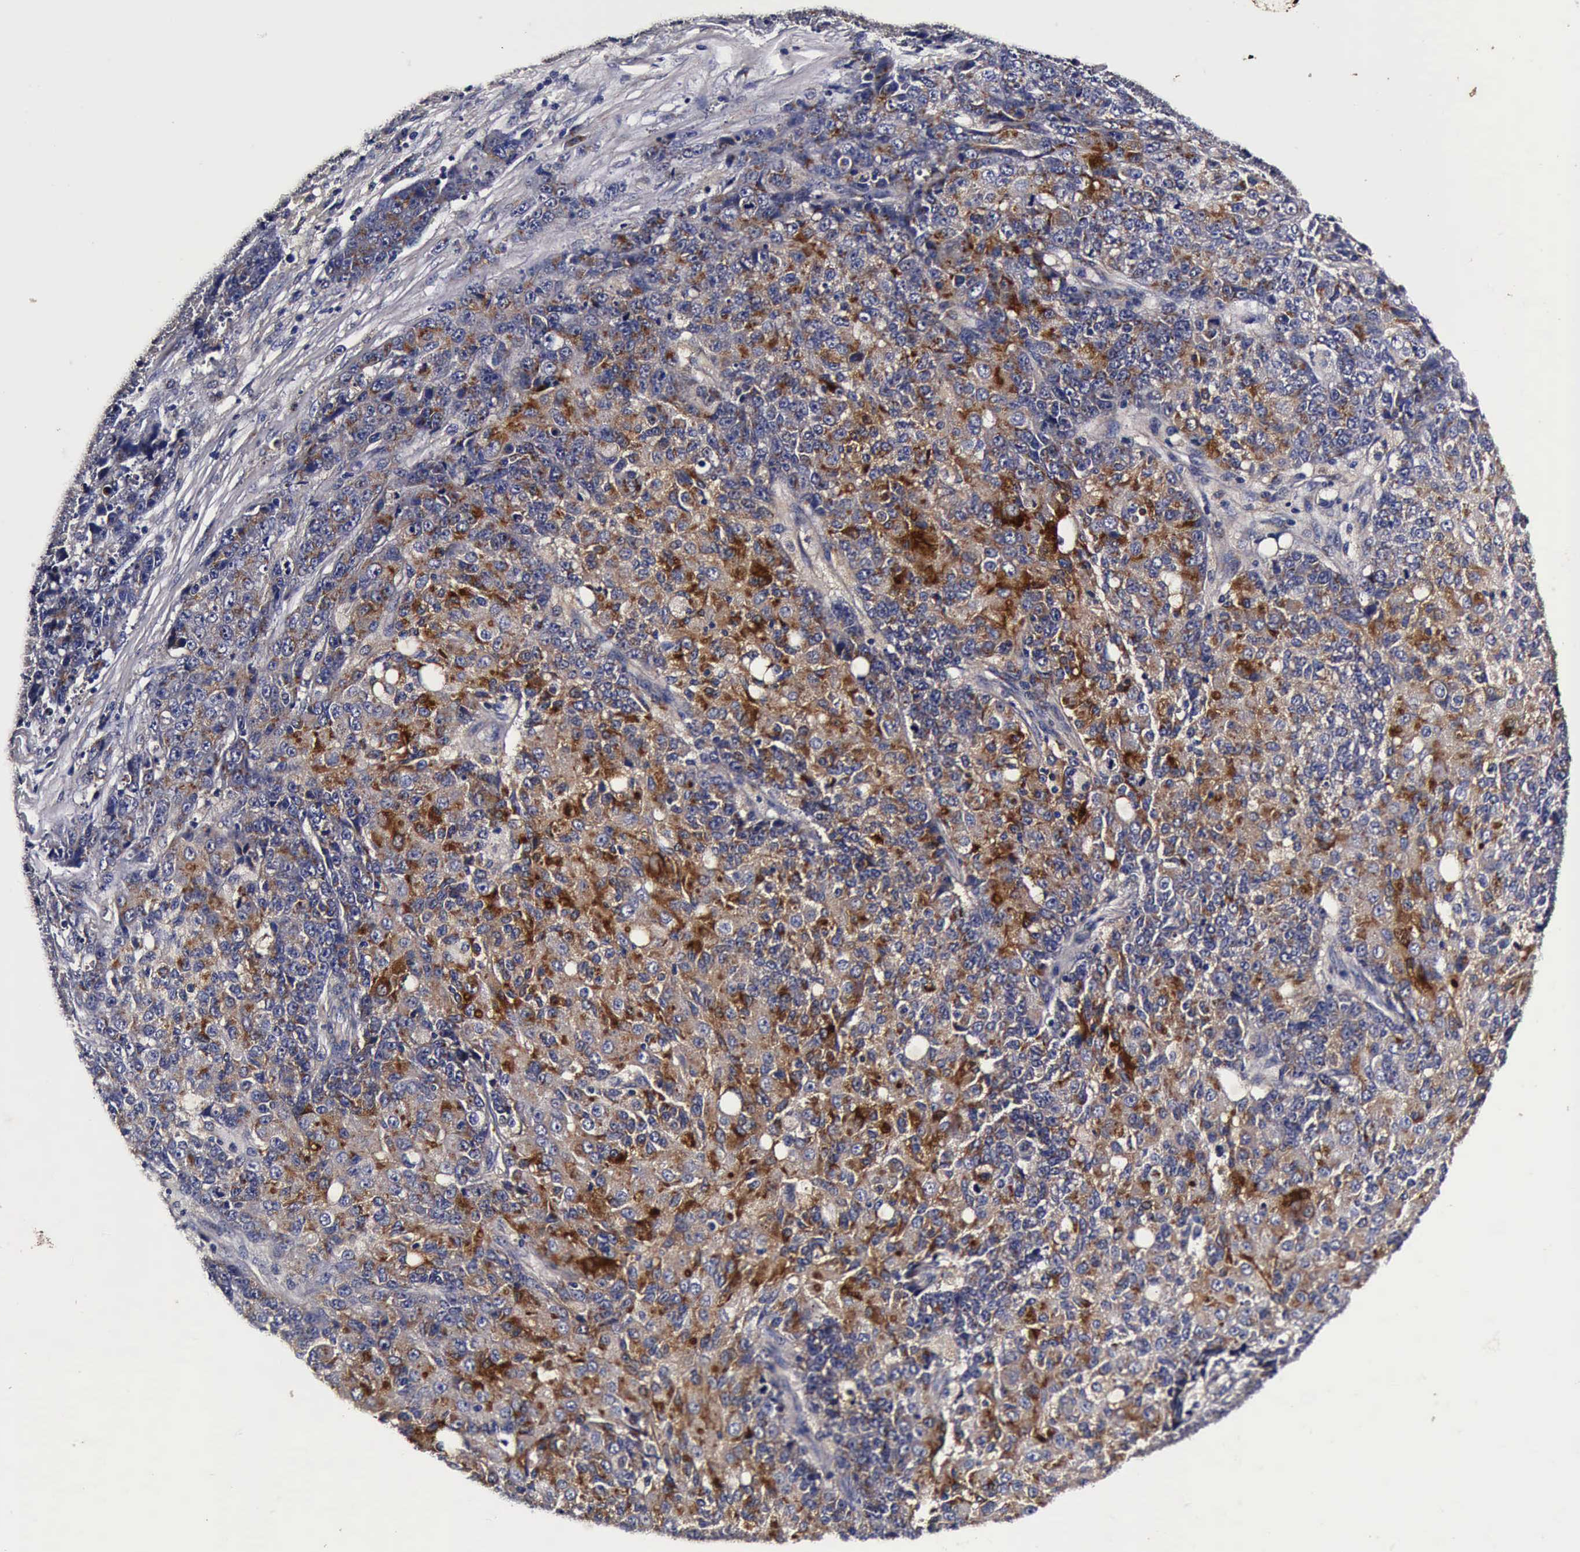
{"staining": {"intensity": "strong", "quantity": "25%-75%", "location": "cytoplasmic/membranous"}, "tissue": "ovarian cancer", "cell_type": "Tumor cells", "image_type": "cancer", "snomed": [{"axis": "morphology", "description": "Carcinoma, endometroid"}, {"axis": "topography", "description": "Ovary"}], "caption": "Immunohistochemistry (IHC) of human ovarian cancer (endometroid carcinoma) demonstrates high levels of strong cytoplasmic/membranous staining in approximately 25%-75% of tumor cells.", "gene": "CST3", "patient": {"sex": "female", "age": 42}}